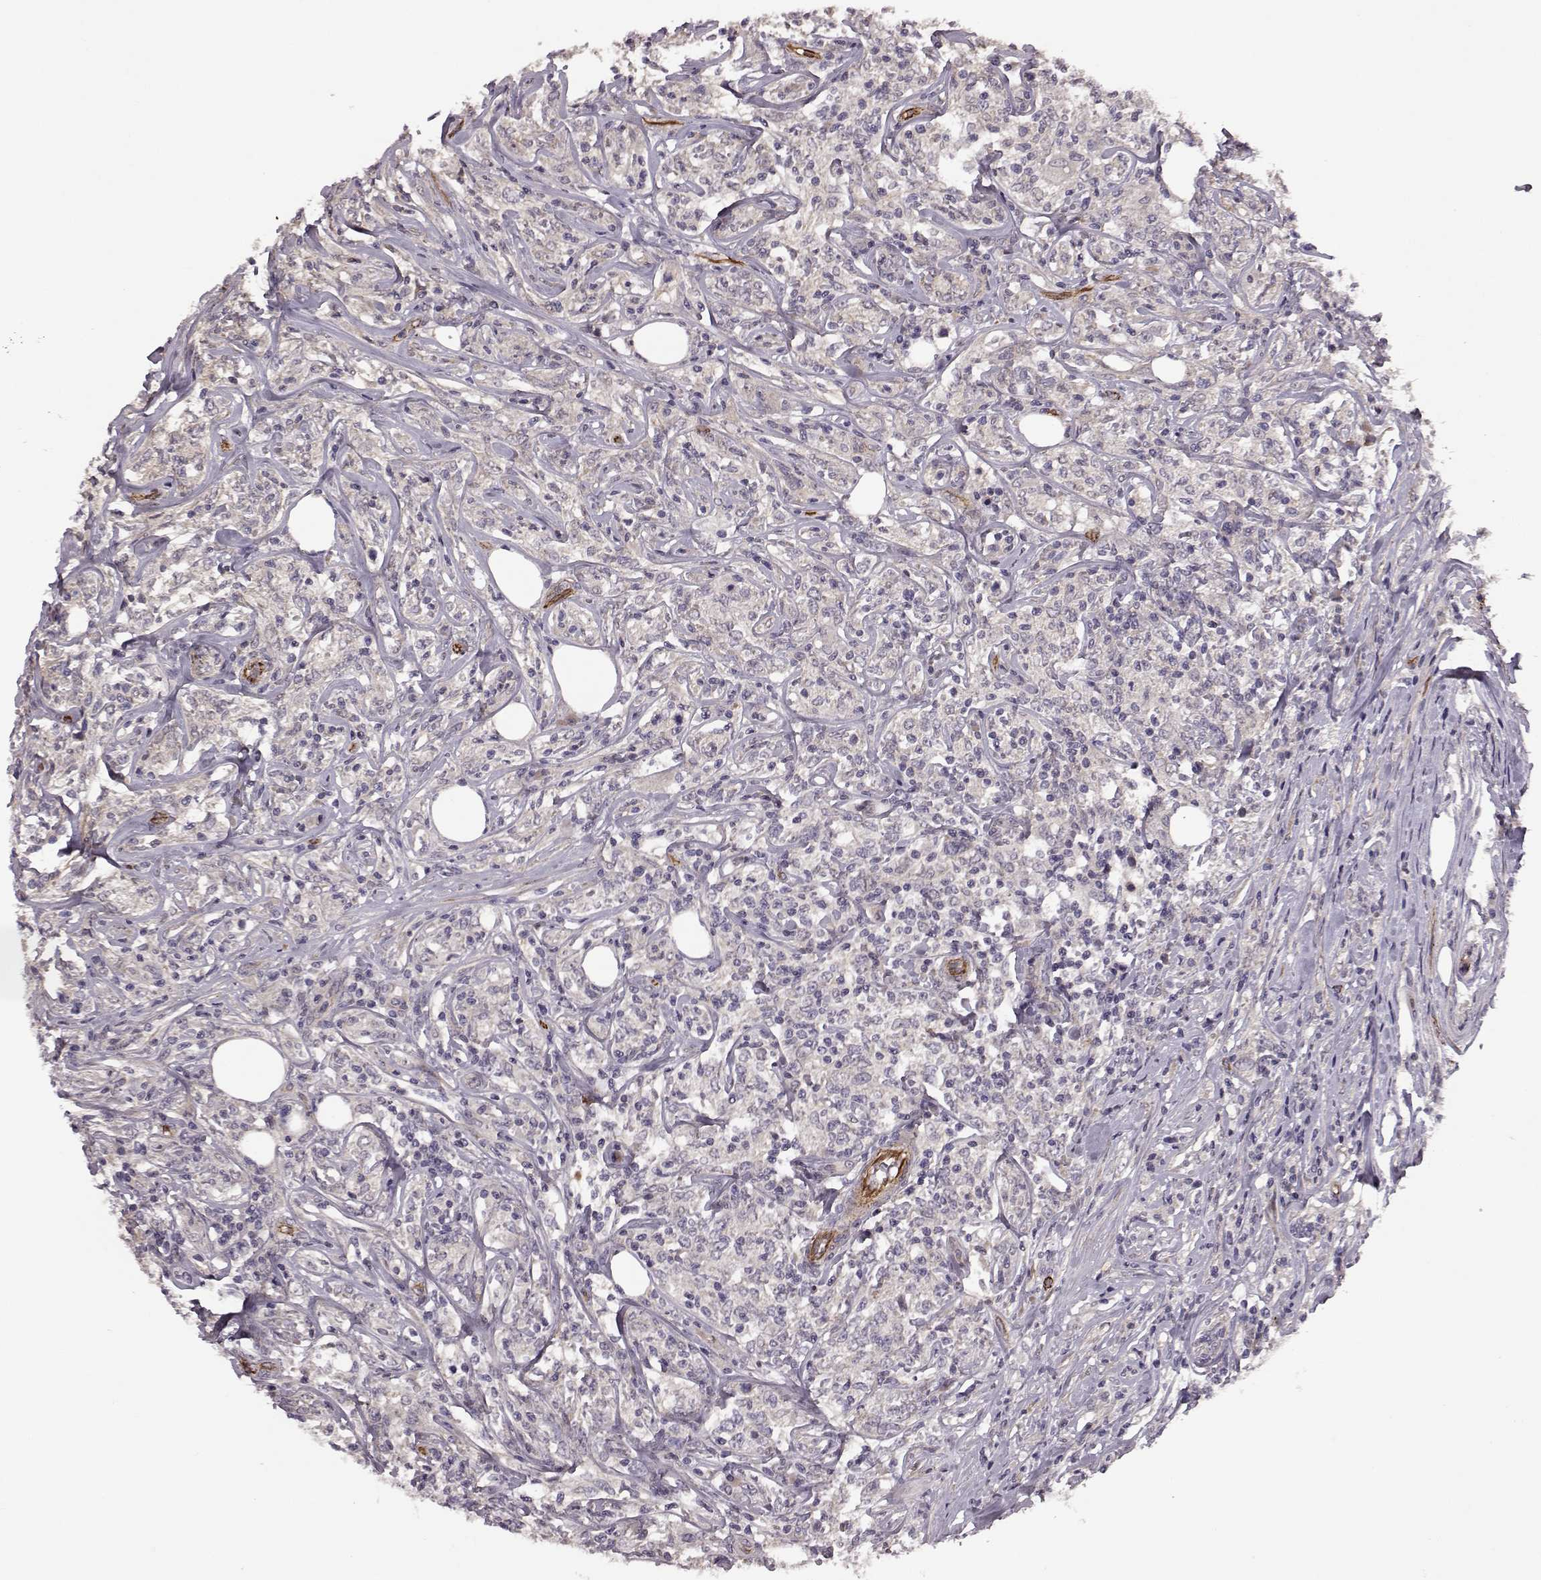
{"staining": {"intensity": "negative", "quantity": "none", "location": "none"}, "tissue": "lymphoma", "cell_type": "Tumor cells", "image_type": "cancer", "snomed": [{"axis": "morphology", "description": "Malignant lymphoma, non-Hodgkin's type, High grade"}, {"axis": "topography", "description": "Lymph node"}], "caption": "High magnification brightfield microscopy of high-grade malignant lymphoma, non-Hodgkin's type stained with DAB (3,3'-diaminobenzidine) (brown) and counterstained with hematoxylin (blue): tumor cells show no significant staining. (DAB (3,3'-diaminobenzidine) IHC, high magnification).", "gene": "SYNPO", "patient": {"sex": "female", "age": 84}}